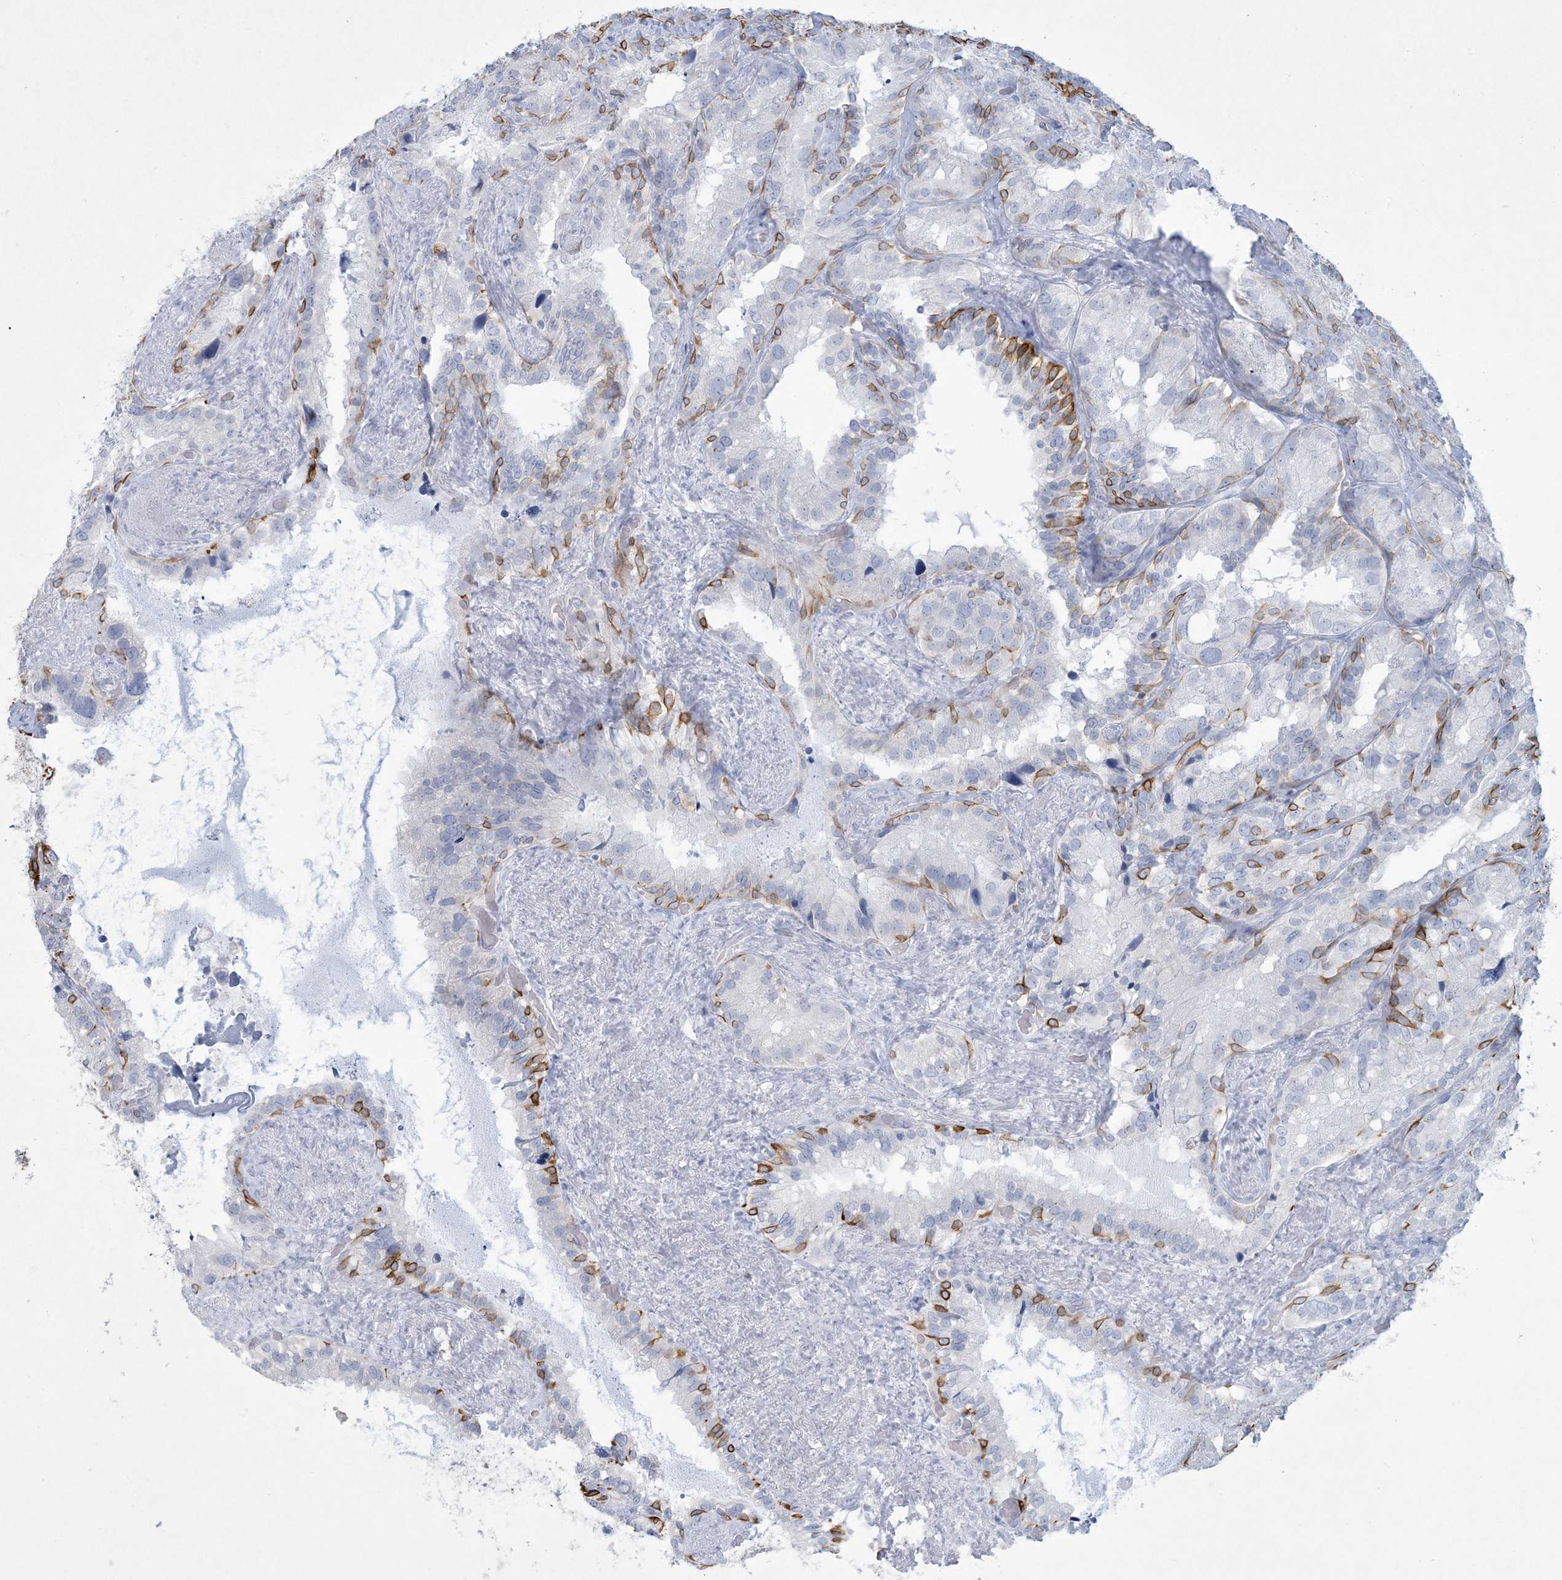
{"staining": {"intensity": "moderate", "quantity": "<25%", "location": "cytoplasmic/membranous"}, "tissue": "seminal vesicle", "cell_type": "Glandular cells", "image_type": "normal", "snomed": [{"axis": "morphology", "description": "Normal tissue, NOS"}, {"axis": "topography", "description": "Prostate"}, {"axis": "topography", "description": "Seminal veicle"}], "caption": "Immunohistochemistry of normal seminal vesicle shows low levels of moderate cytoplasmic/membranous positivity in about <25% of glandular cells.", "gene": "CCDC24", "patient": {"sex": "male", "age": 68}}